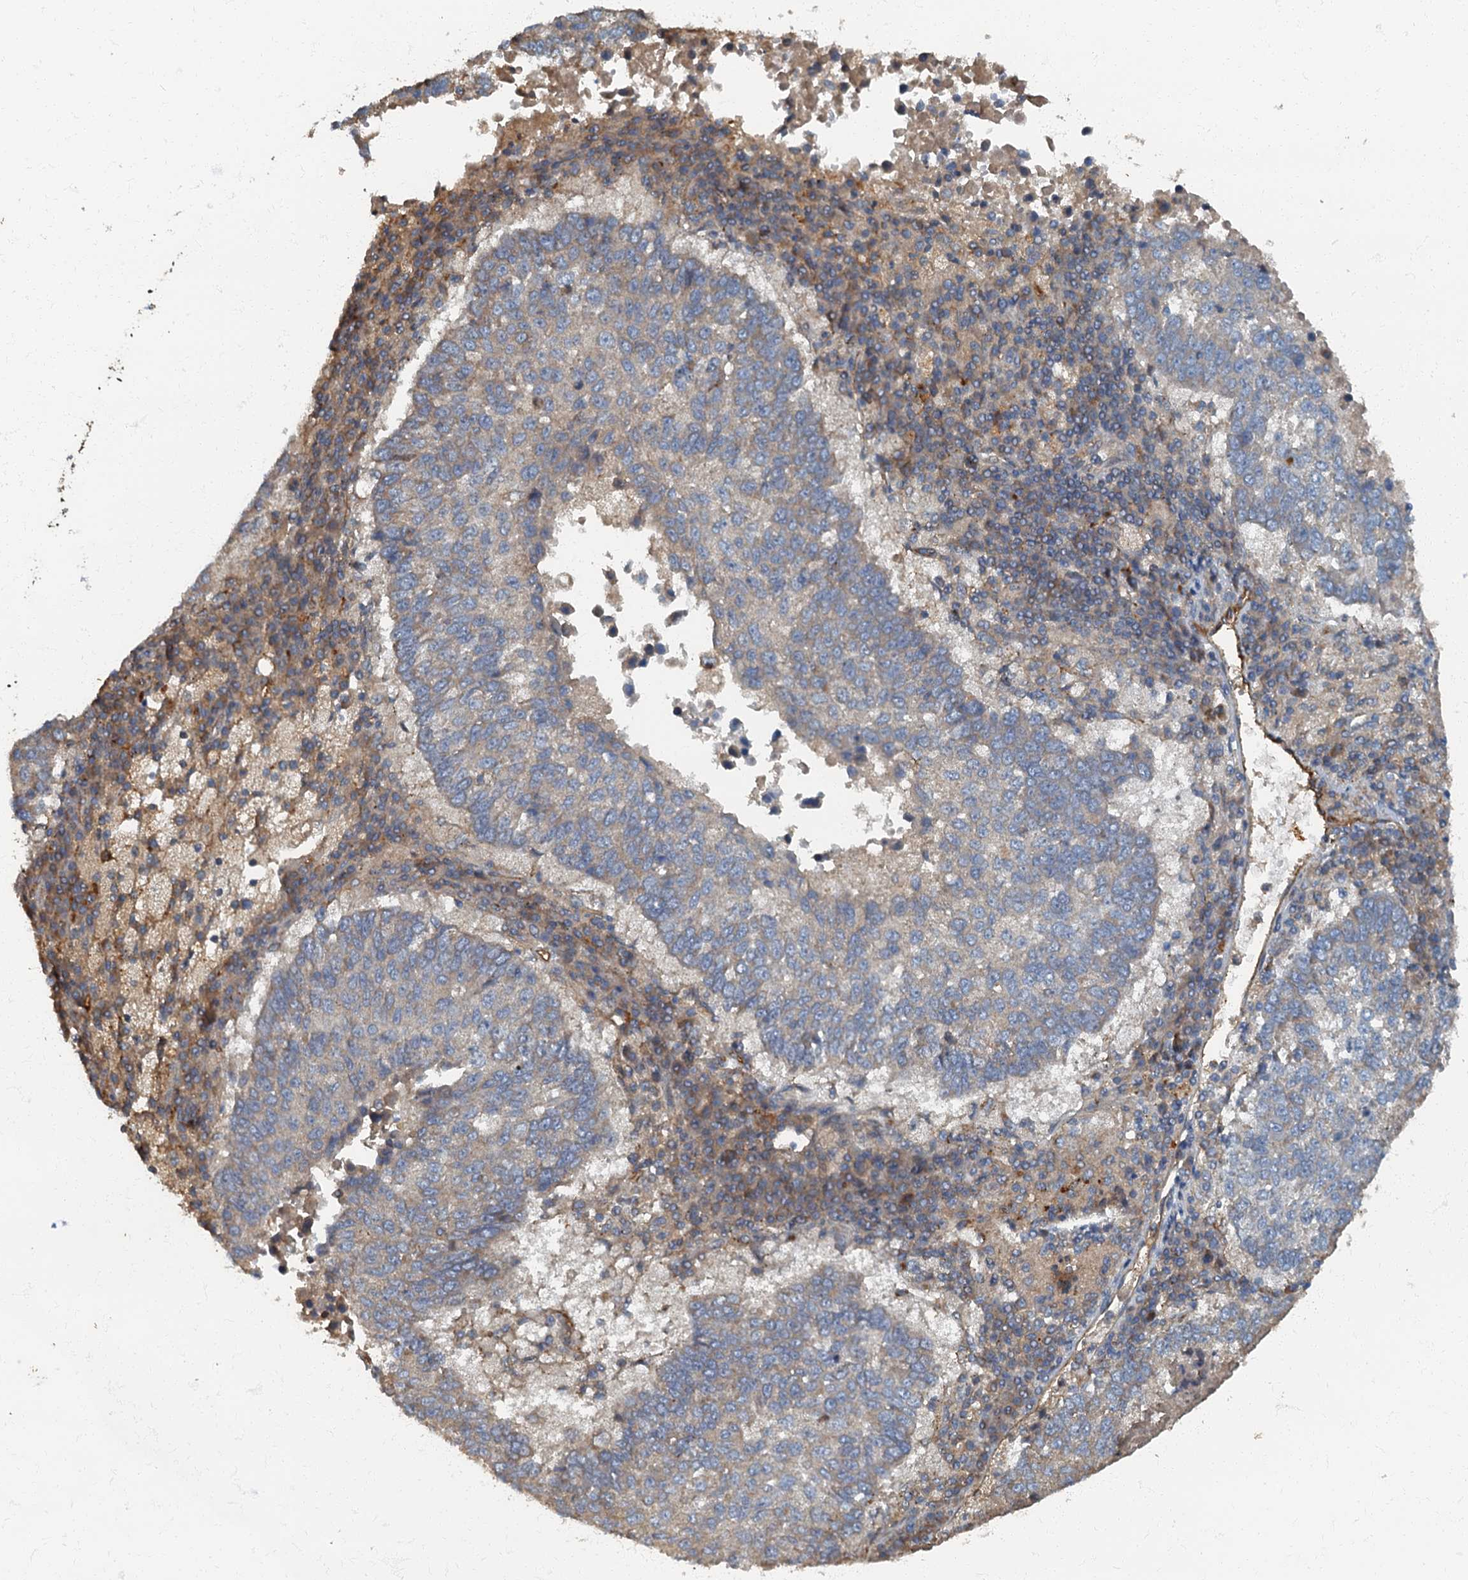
{"staining": {"intensity": "weak", "quantity": "<25%", "location": "cytoplasmic/membranous"}, "tissue": "lung cancer", "cell_type": "Tumor cells", "image_type": "cancer", "snomed": [{"axis": "morphology", "description": "Squamous cell carcinoma, NOS"}, {"axis": "topography", "description": "Lung"}], "caption": "Protein analysis of lung cancer reveals no significant staining in tumor cells.", "gene": "ARL11", "patient": {"sex": "male", "age": 73}}